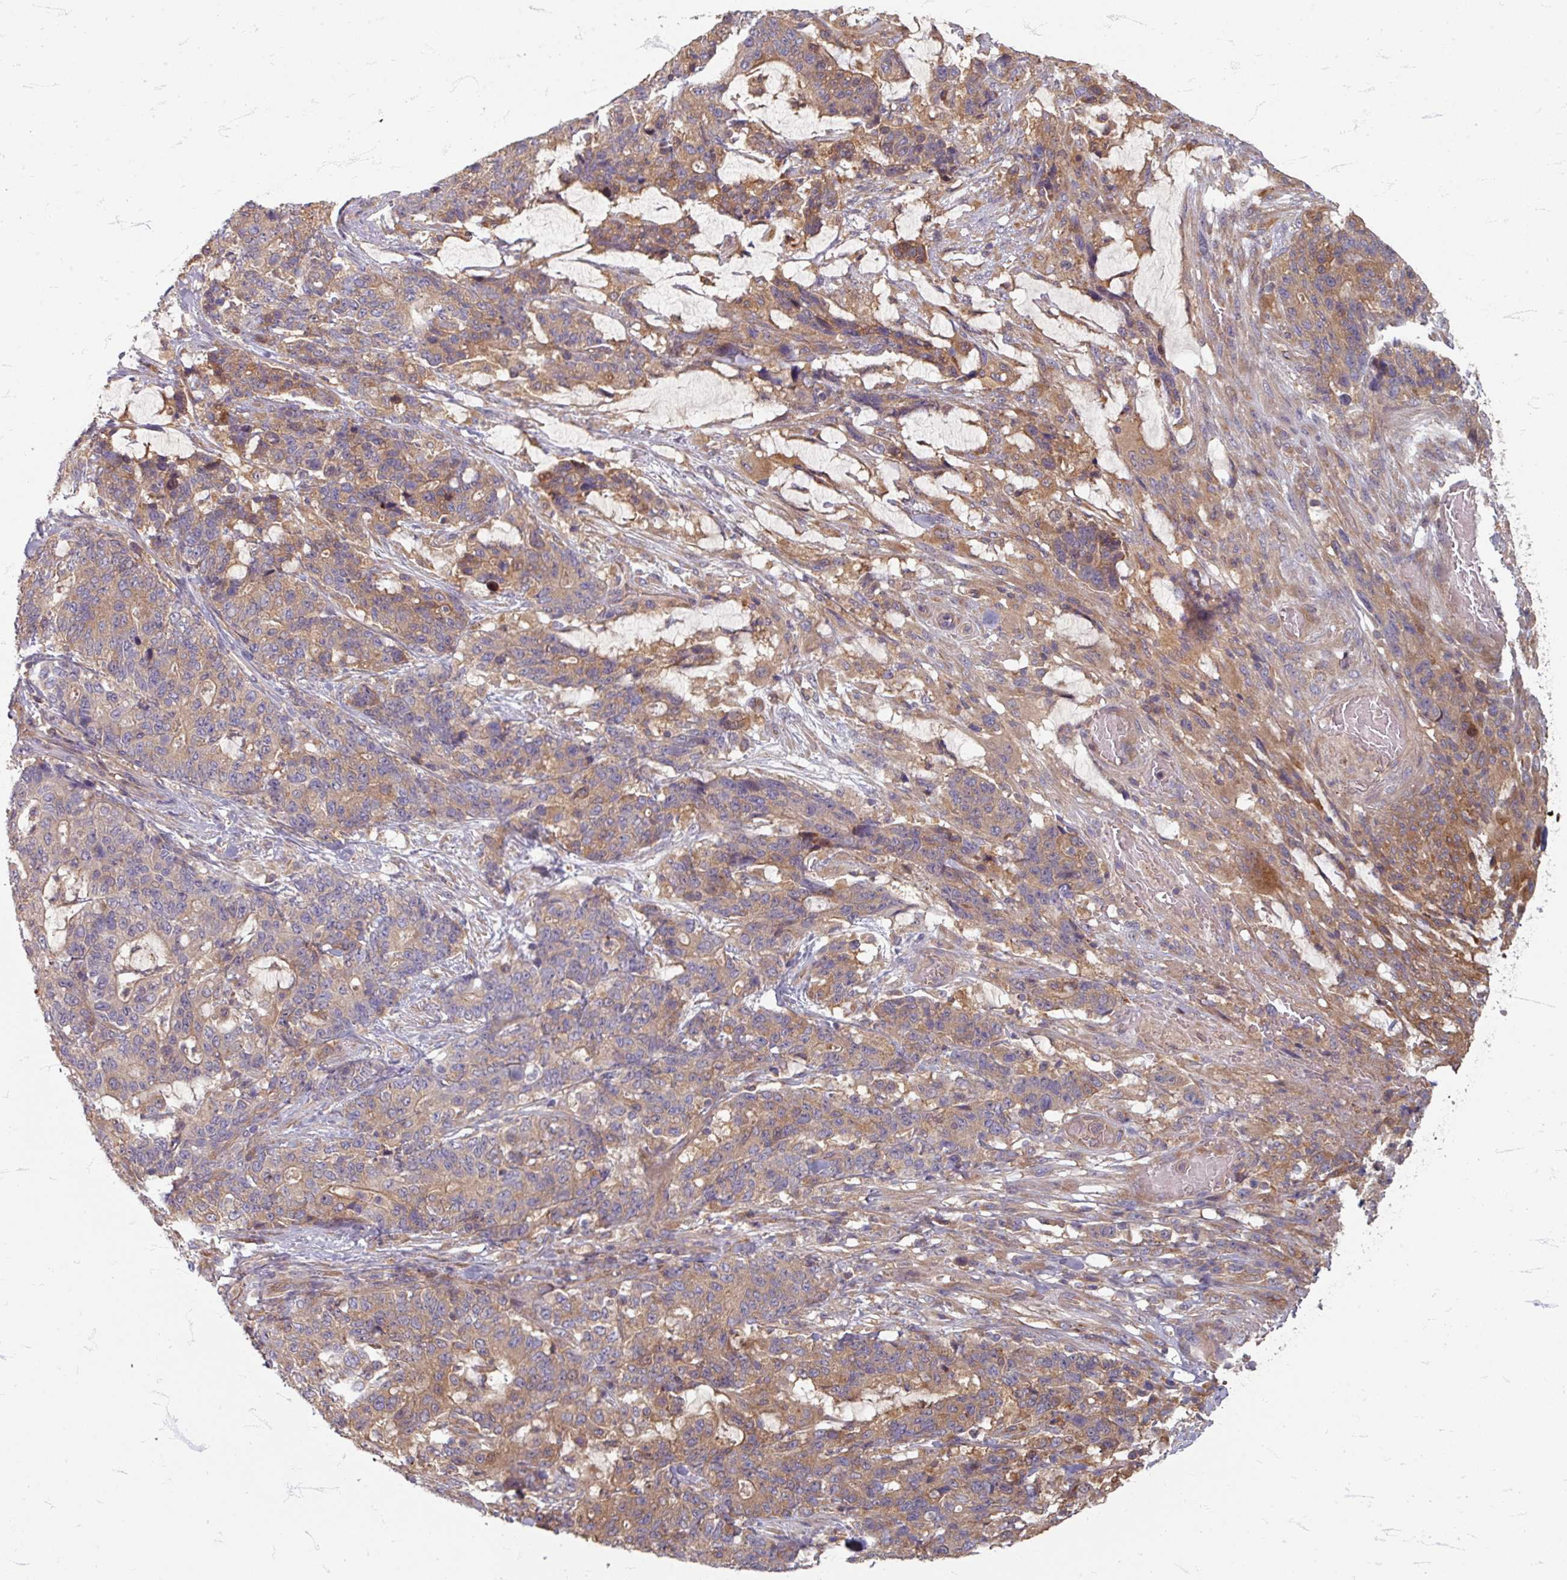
{"staining": {"intensity": "moderate", "quantity": "25%-75%", "location": "cytoplasmic/membranous"}, "tissue": "stomach cancer", "cell_type": "Tumor cells", "image_type": "cancer", "snomed": [{"axis": "morphology", "description": "Normal tissue, NOS"}, {"axis": "morphology", "description": "Adenocarcinoma, NOS"}, {"axis": "topography", "description": "Stomach"}], "caption": "Tumor cells reveal moderate cytoplasmic/membranous staining in approximately 25%-75% of cells in stomach cancer.", "gene": "STAM", "patient": {"sex": "female", "age": 64}}